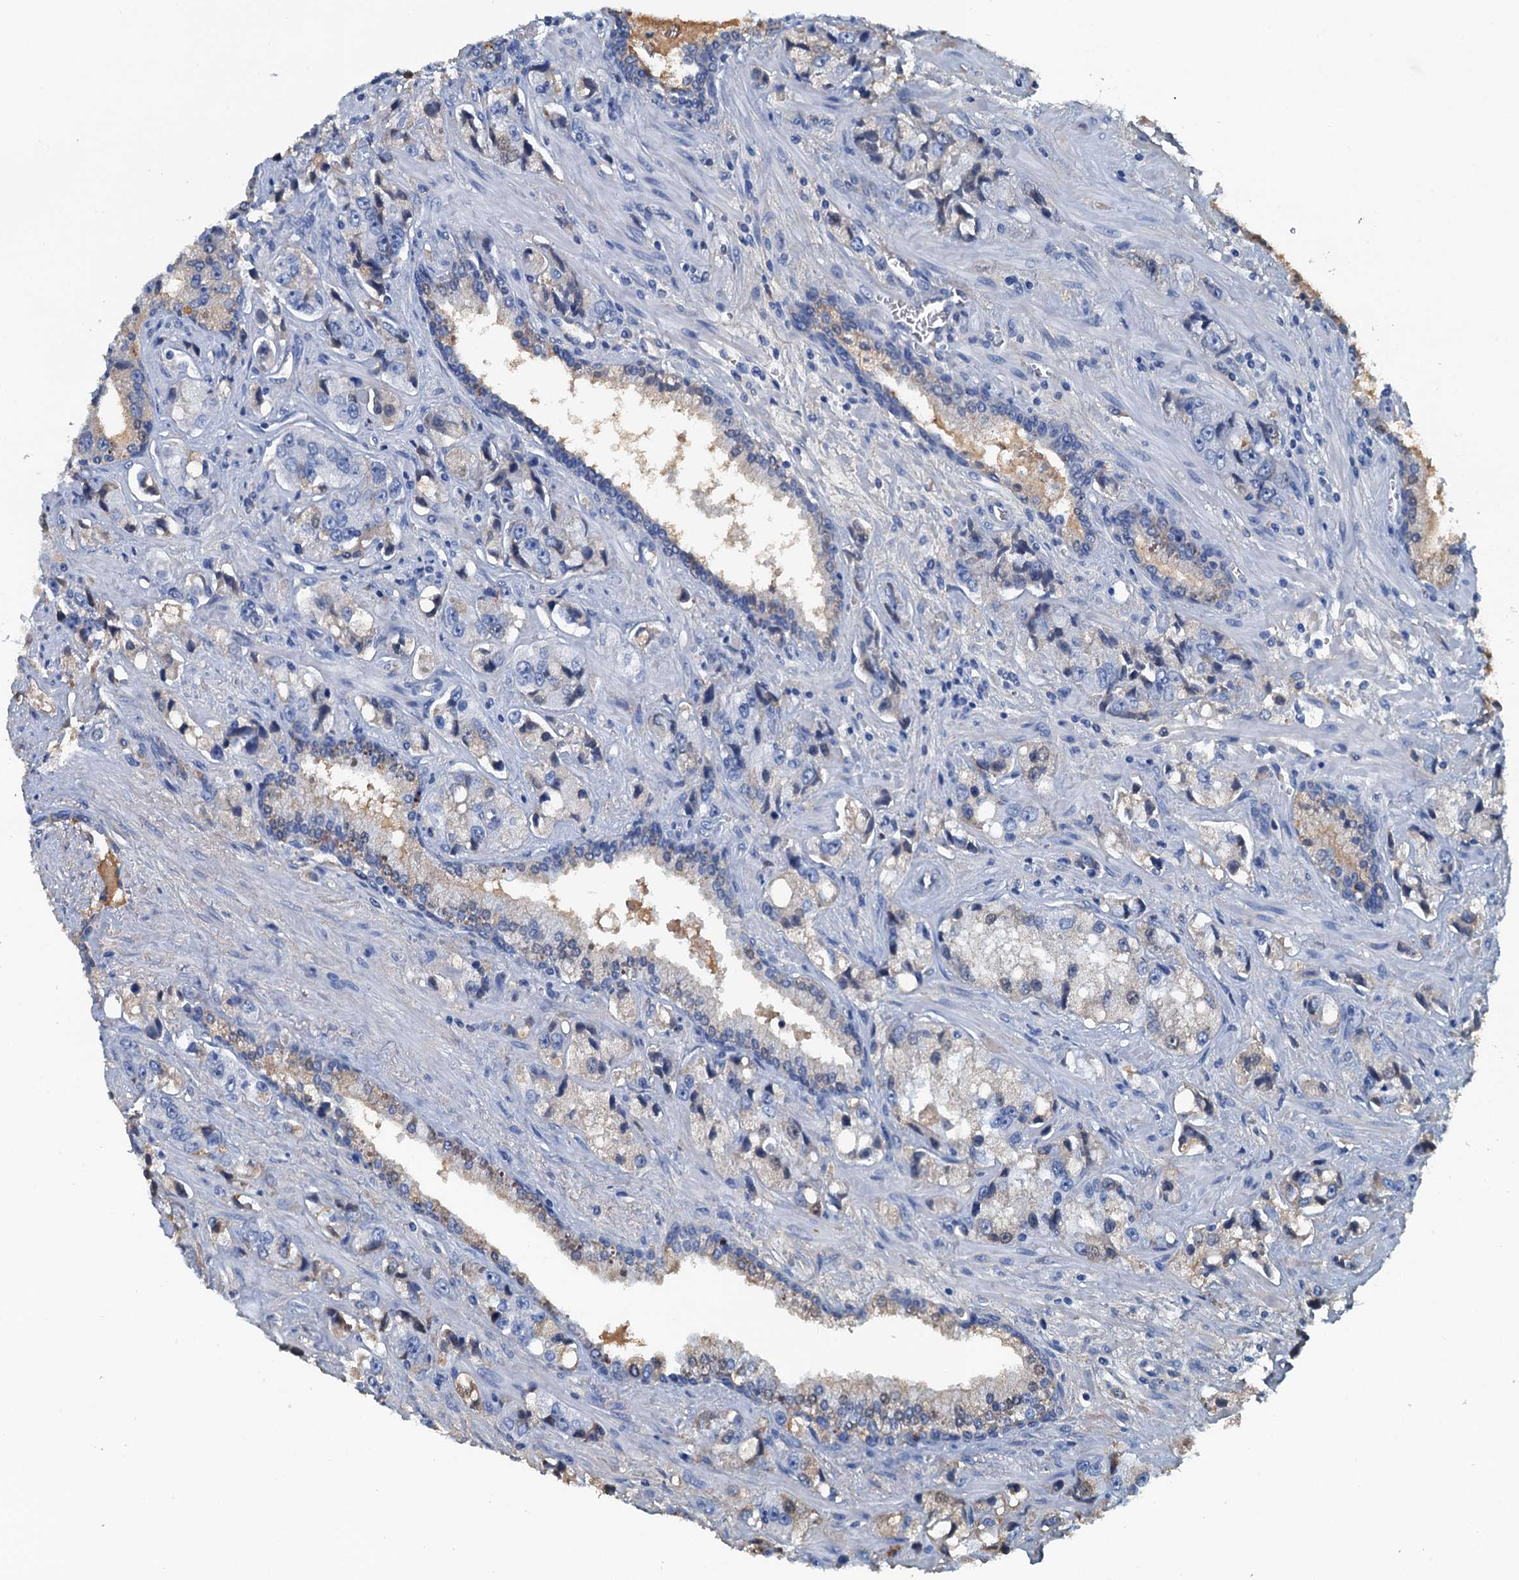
{"staining": {"intensity": "negative", "quantity": "none", "location": "none"}, "tissue": "prostate cancer", "cell_type": "Tumor cells", "image_type": "cancer", "snomed": [{"axis": "morphology", "description": "Adenocarcinoma, High grade"}, {"axis": "topography", "description": "Prostate"}], "caption": "The micrograph displays no significant expression in tumor cells of prostate adenocarcinoma (high-grade).", "gene": "LSM14B", "patient": {"sex": "male", "age": 74}}